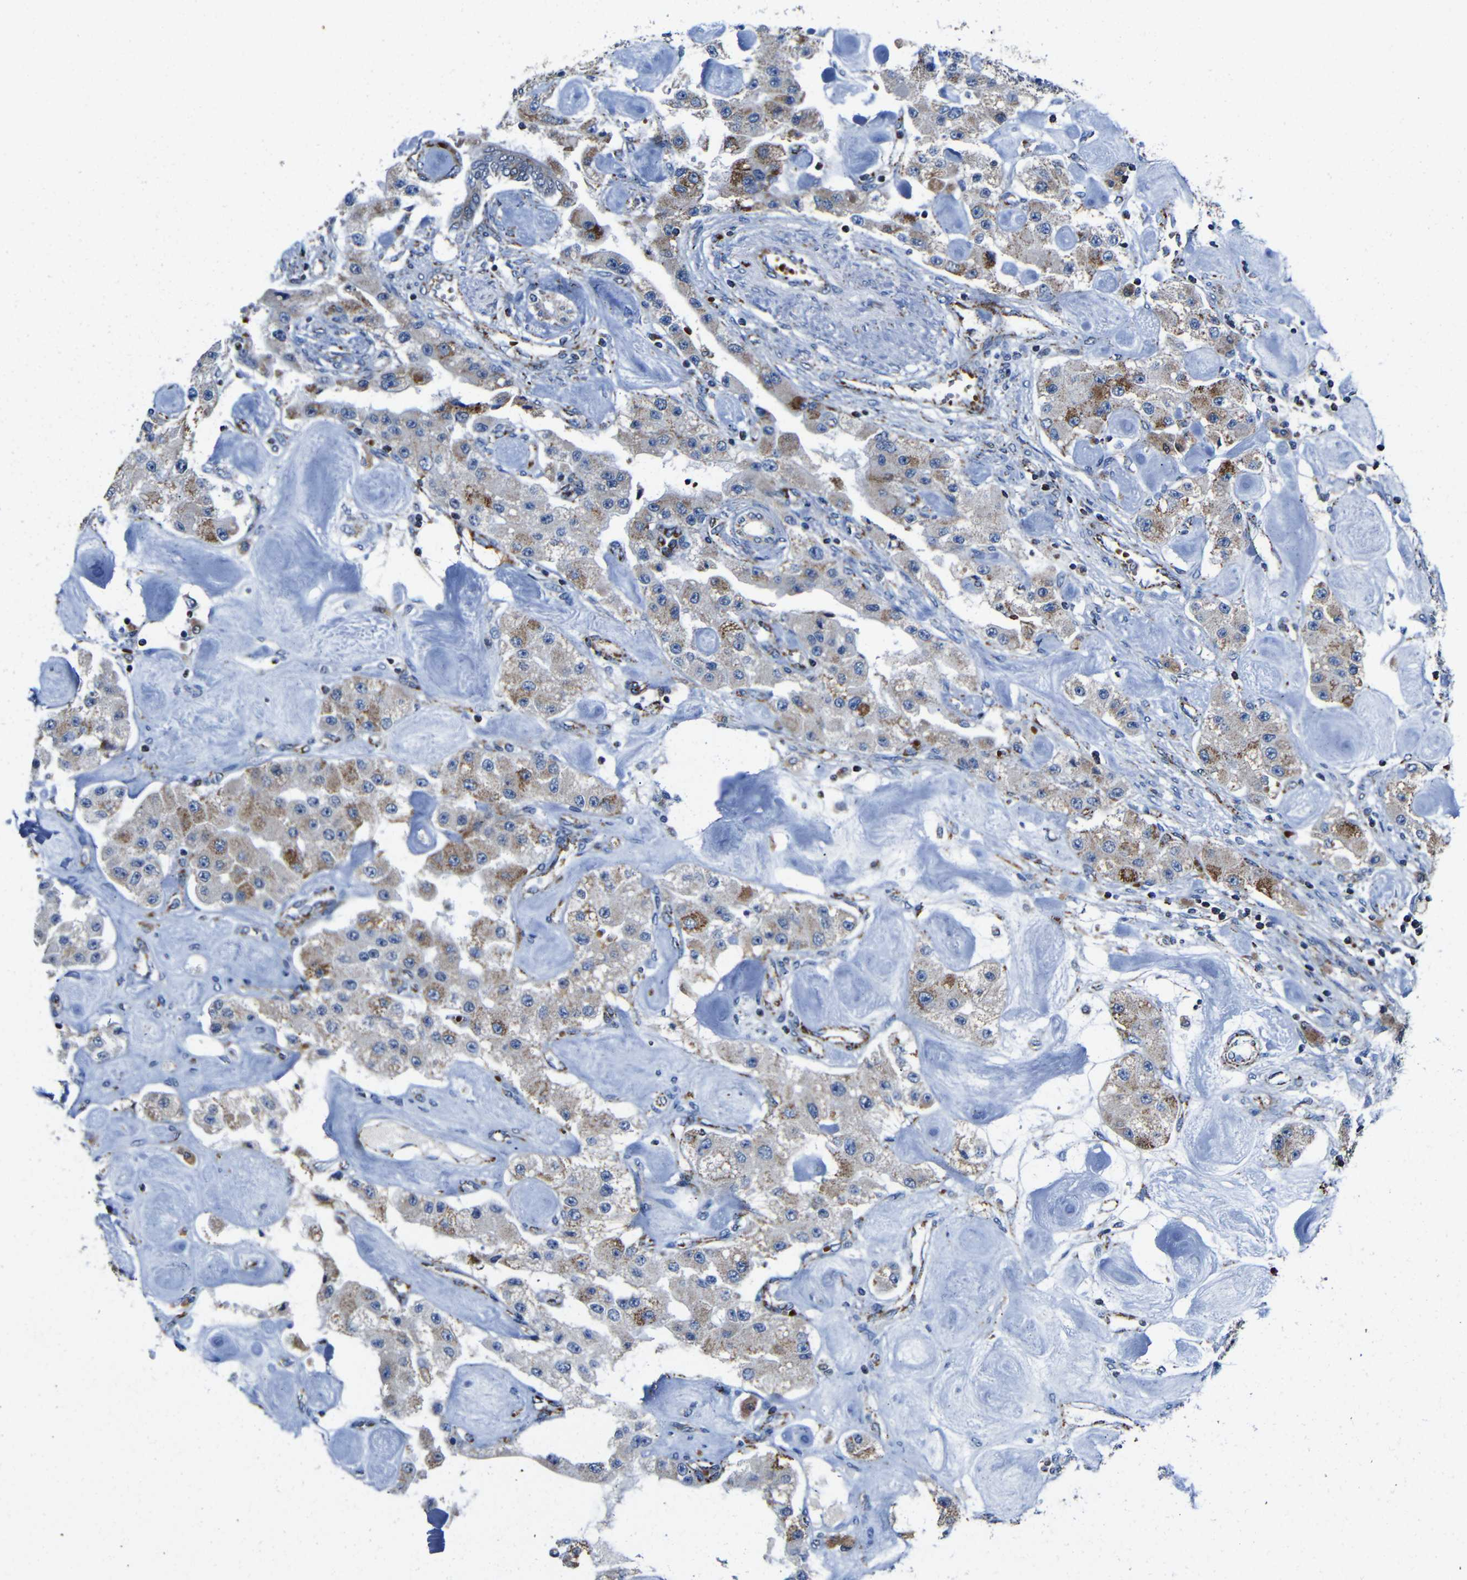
{"staining": {"intensity": "weak", "quantity": "25%-75%", "location": "cytoplasmic/membranous"}, "tissue": "carcinoid", "cell_type": "Tumor cells", "image_type": "cancer", "snomed": [{"axis": "morphology", "description": "Carcinoid, malignant, NOS"}, {"axis": "topography", "description": "Pancreas"}], "caption": "Immunohistochemistry micrograph of neoplastic tissue: malignant carcinoid stained using immunohistochemistry displays low levels of weak protein expression localized specifically in the cytoplasmic/membranous of tumor cells, appearing as a cytoplasmic/membranous brown color.", "gene": "CA5B", "patient": {"sex": "male", "age": 41}}